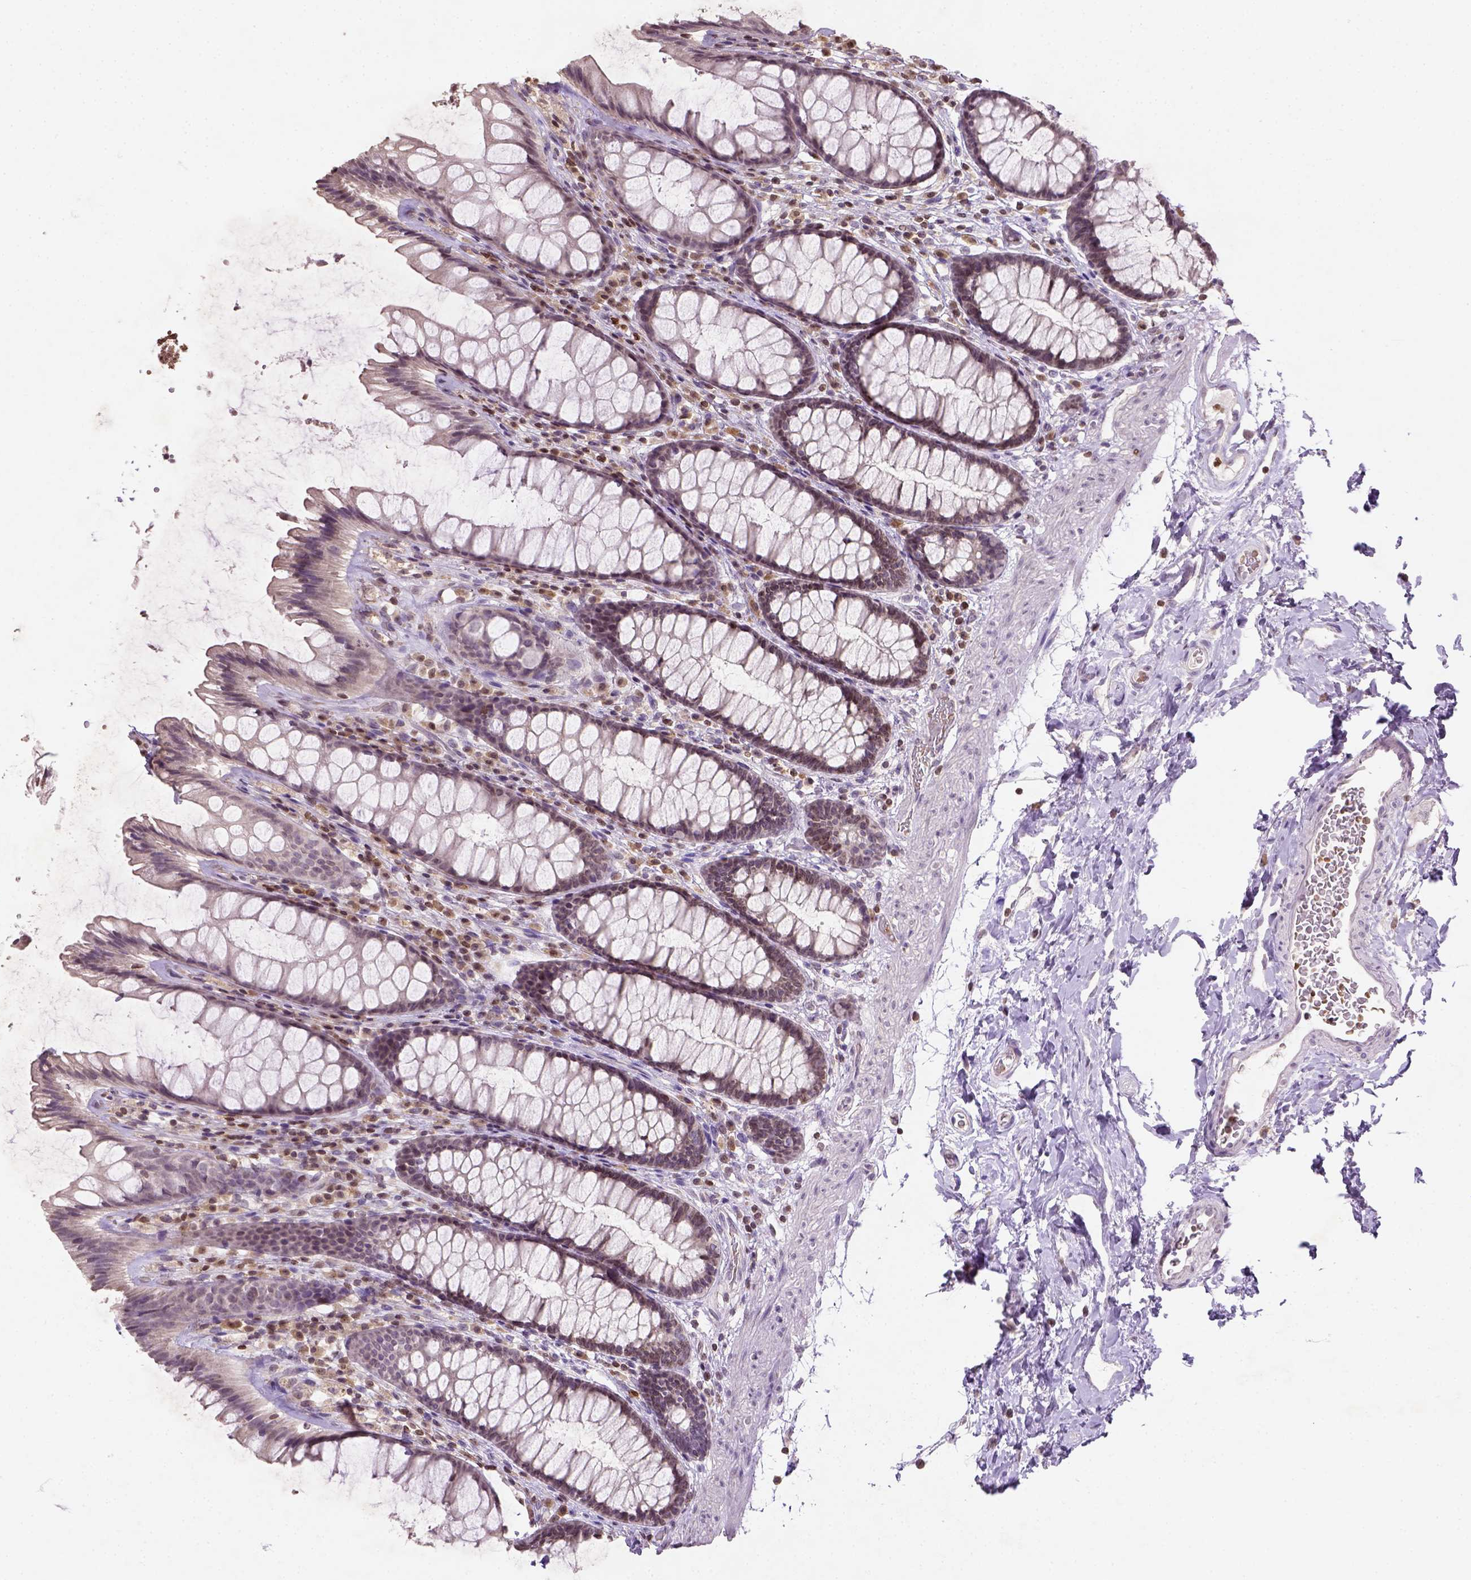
{"staining": {"intensity": "weak", "quantity": "<25%", "location": "nuclear"}, "tissue": "rectum", "cell_type": "Glandular cells", "image_type": "normal", "snomed": [{"axis": "morphology", "description": "Normal tissue, NOS"}, {"axis": "topography", "description": "Rectum"}], "caption": "High power microscopy photomicrograph of an immunohistochemistry image of unremarkable rectum, revealing no significant staining in glandular cells. (Brightfield microscopy of DAB immunohistochemistry at high magnification).", "gene": "NUDT3", "patient": {"sex": "male", "age": 72}}